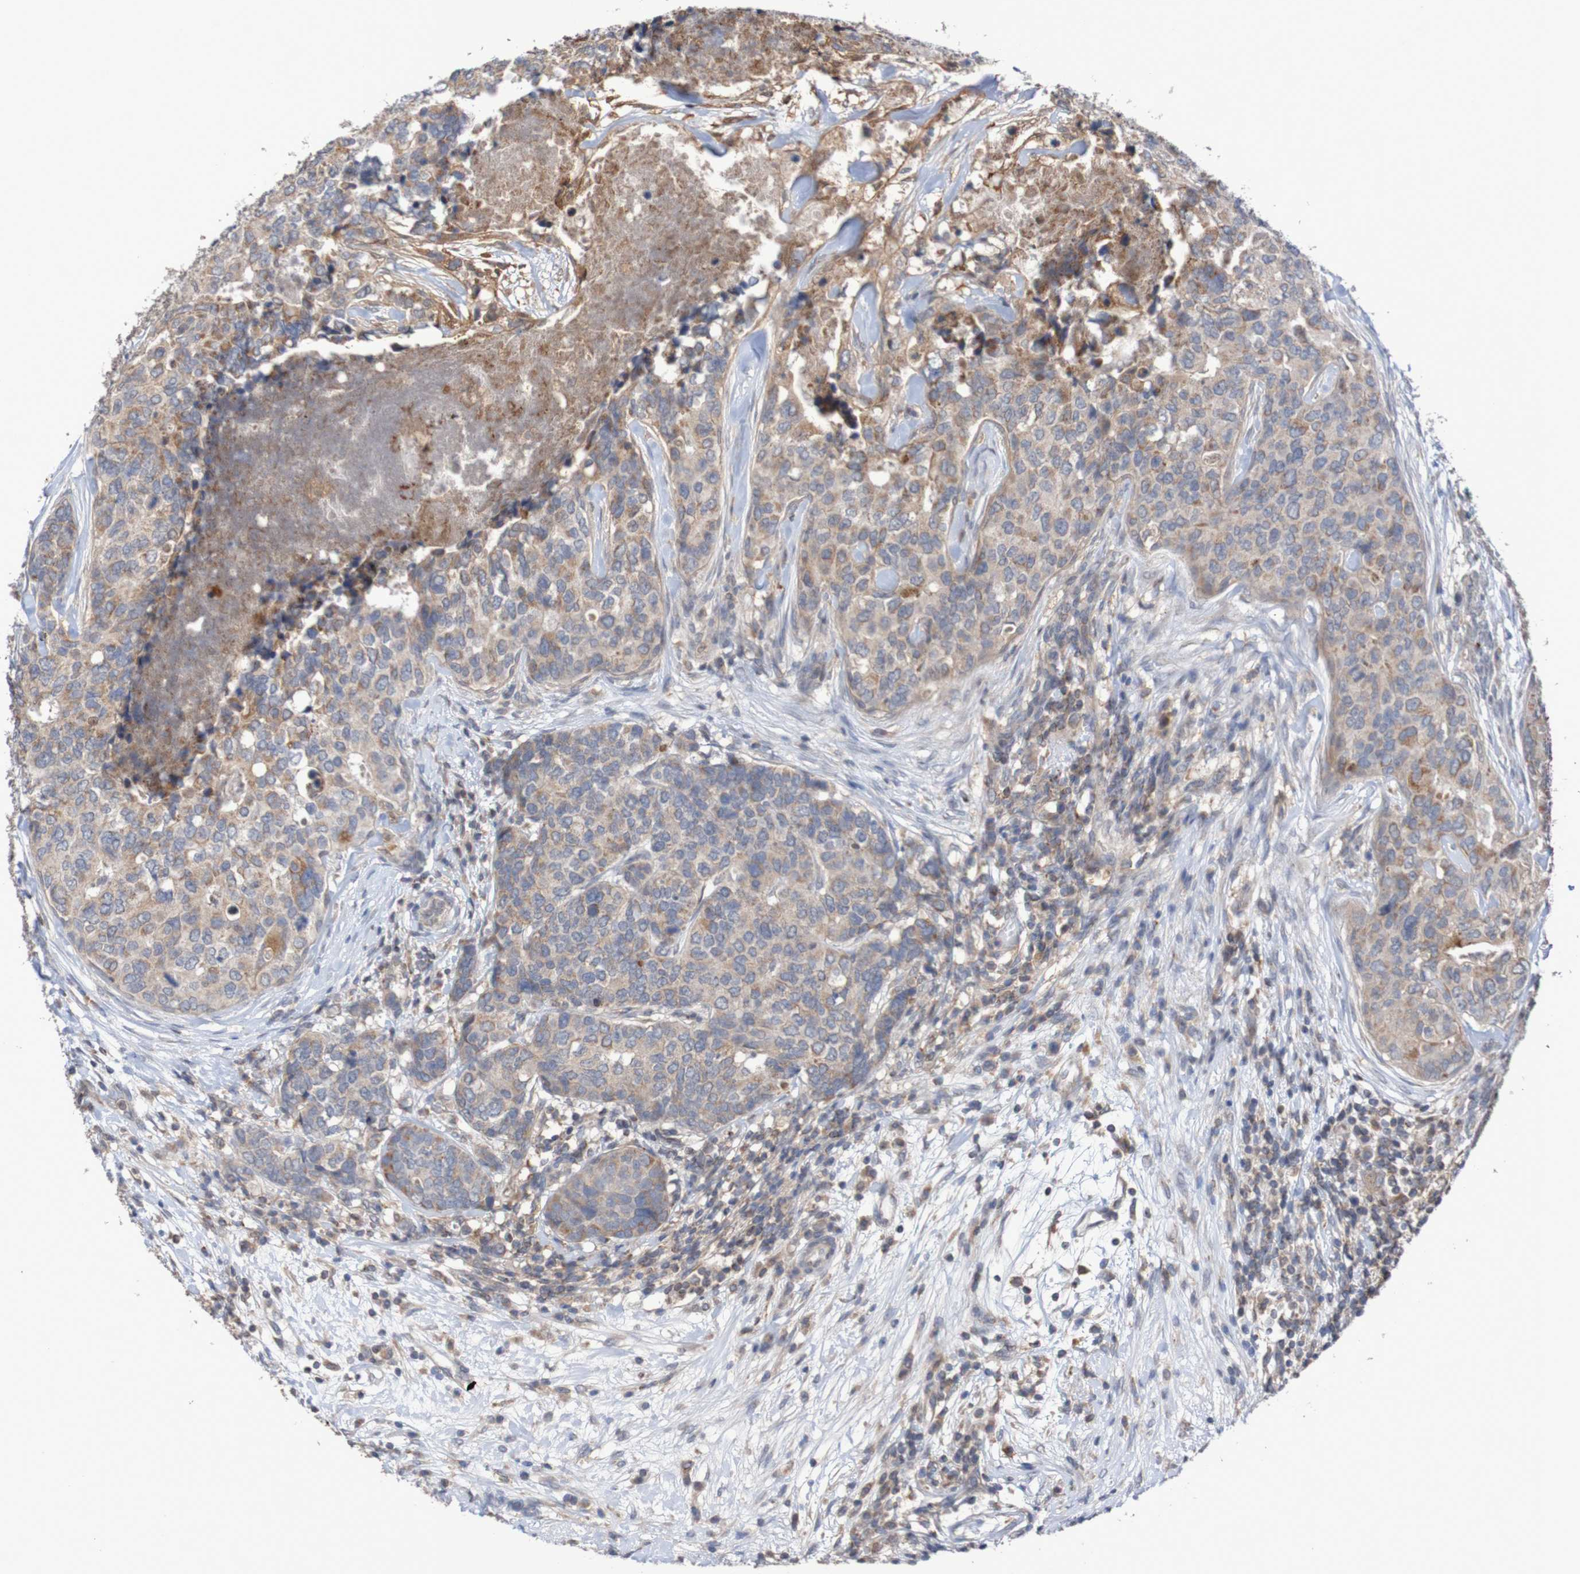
{"staining": {"intensity": "moderate", "quantity": "25%-75%", "location": "cytoplasmic/membranous"}, "tissue": "breast cancer", "cell_type": "Tumor cells", "image_type": "cancer", "snomed": [{"axis": "morphology", "description": "Lobular carcinoma"}, {"axis": "topography", "description": "Breast"}], "caption": "Human lobular carcinoma (breast) stained for a protein (brown) shows moderate cytoplasmic/membranous positive positivity in about 25%-75% of tumor cells.", "gene": "C3orf18", "patient": {"sex": "female", "age": 59}}